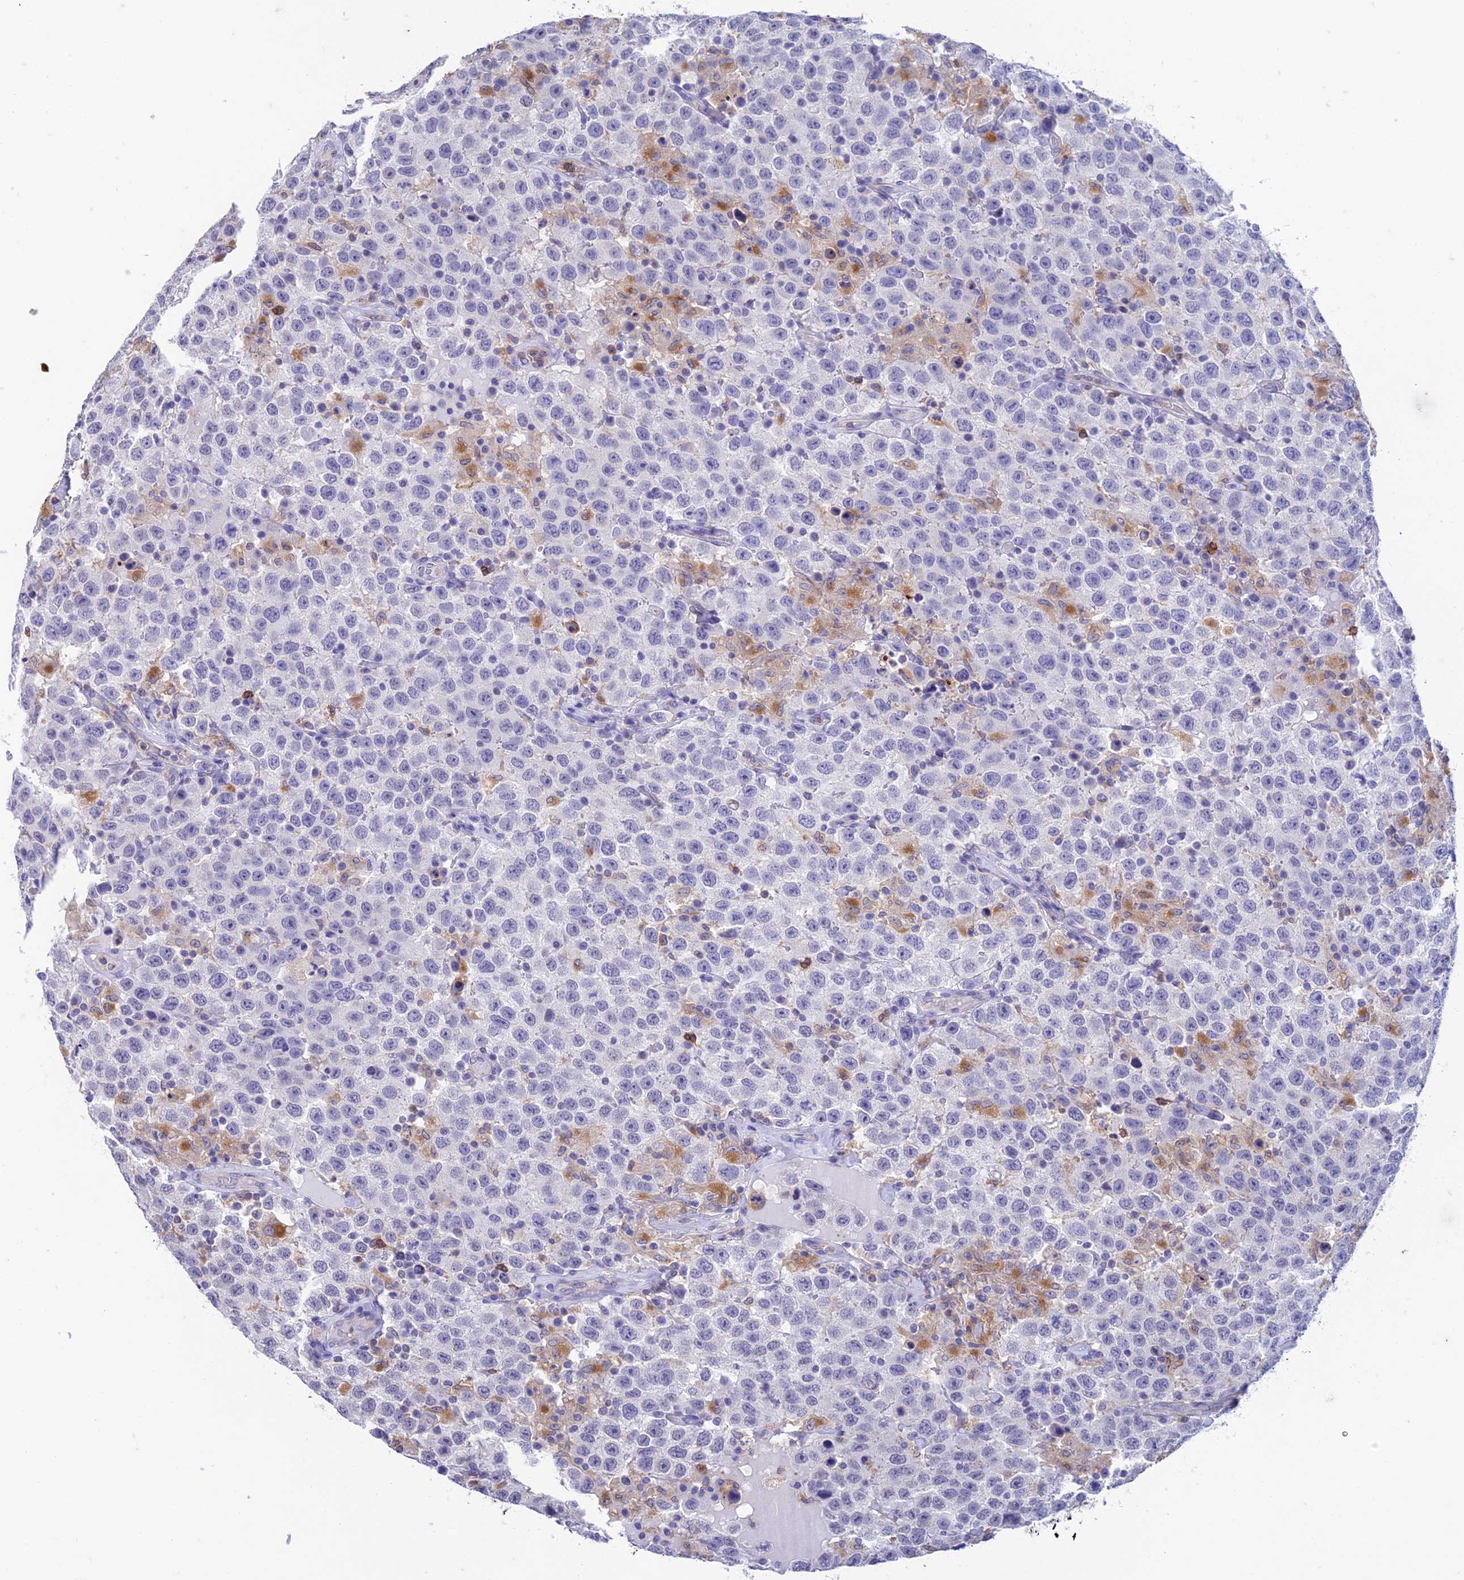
{"staining": {"intensity": "negative", "quantity": "none", "location": "none"}, "tissue": "testis cancer", "cell_type": "Tumor cells", "image_type": "cancer", "snomed": [{"axis": "morphology", "description": "Seminoma, NOS"}, {"axis": "topography", "description": "Testis"}], "caption": "DAB immunohistochemical staining of human seminoma (testis) exhibits no significant positivity in tumor cells.", "gene": "FGF7", "patient": {"sex": "male", "age": 41}}